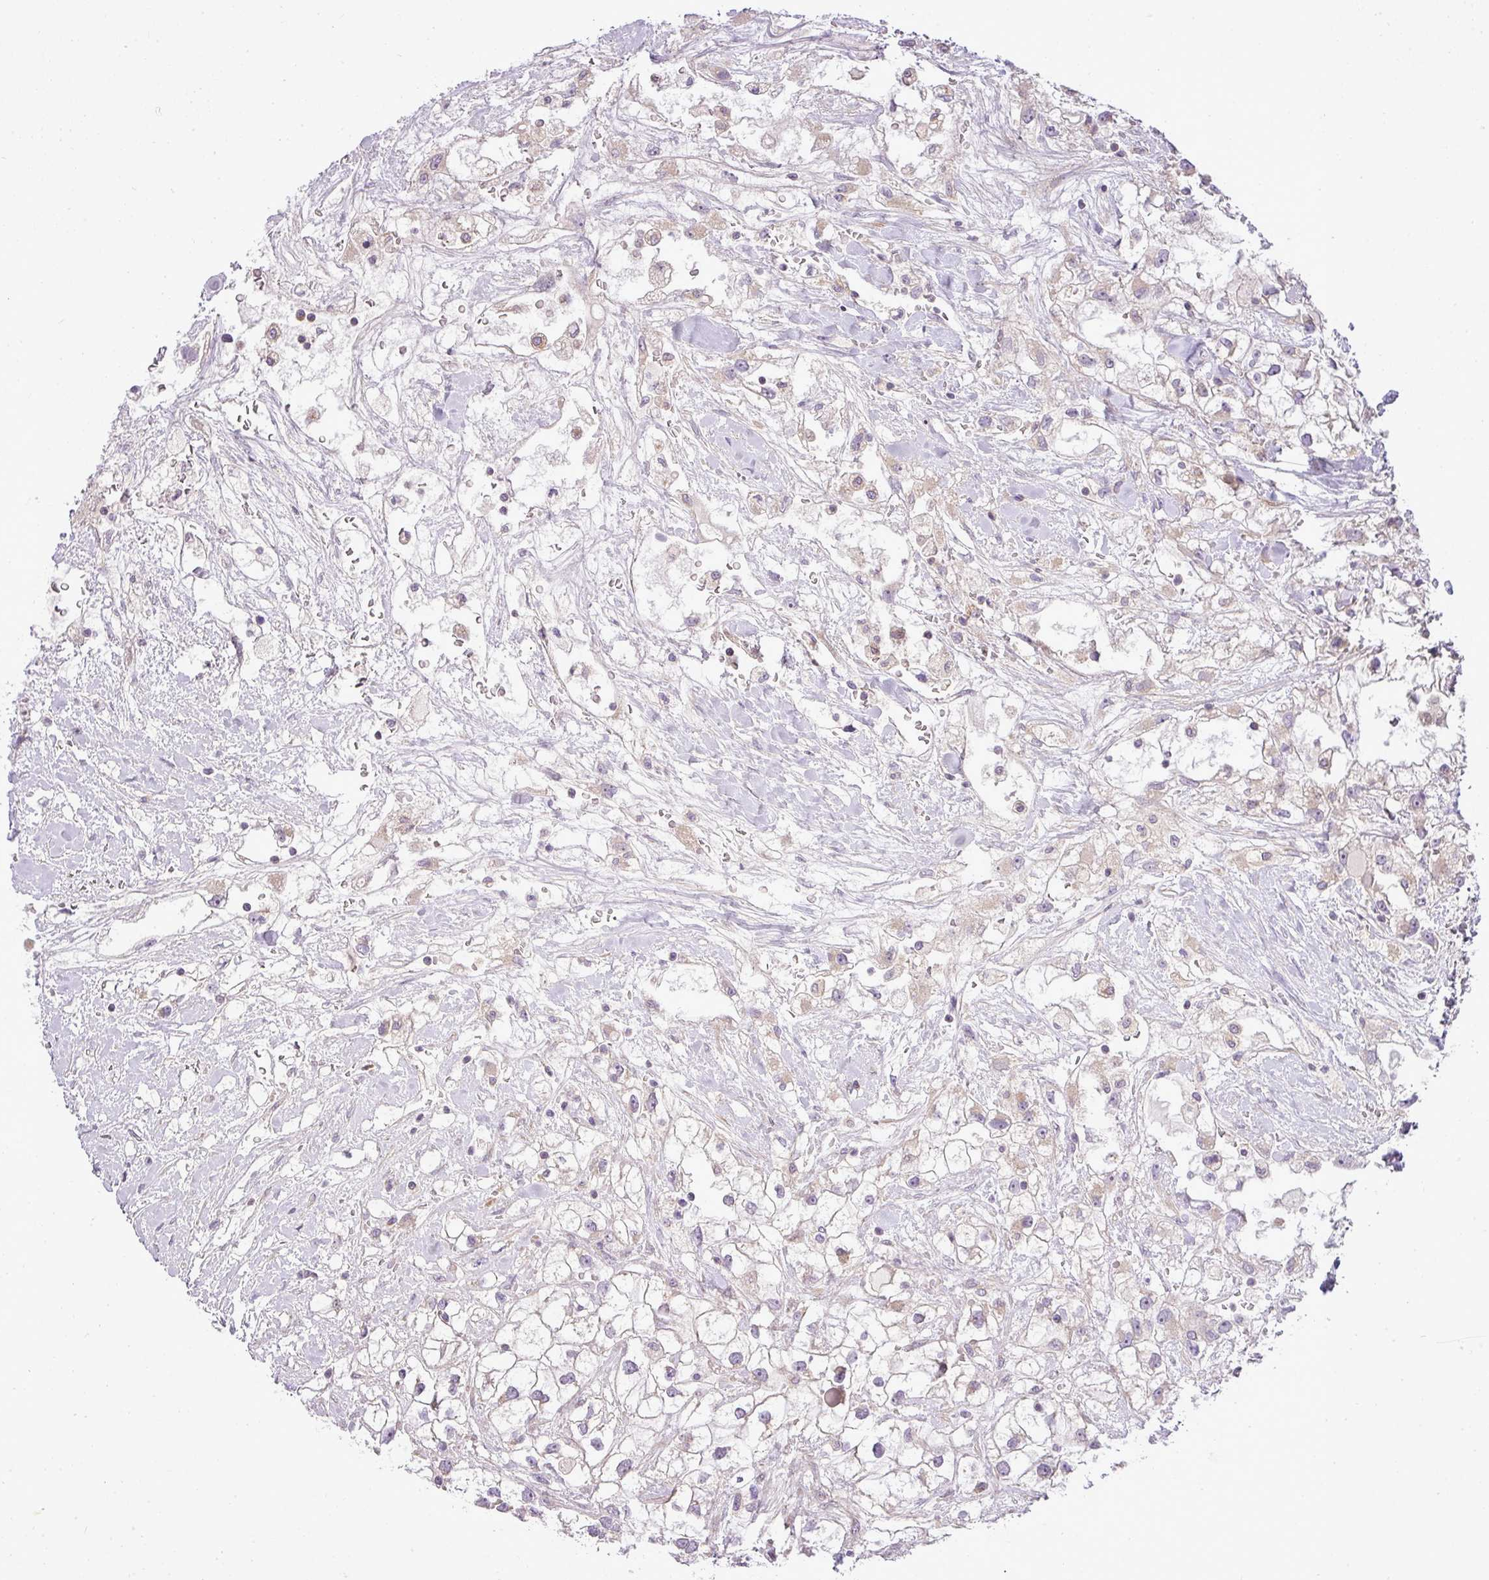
{"staining": {"intensity": "negative", "quantity": "none", "location": "none"}, "tissue": "renal cancer", "cell_type": "Tumor cells", "image_type": "cancer", "snomed": [{"axis": "morphology", "description": "Adenocarcinoma, NOS"}, {"axis": "topography", "description": "Kidney"}], "caption": "Renal cancer (adenocarcinoma) stained for a protein using immunohistochemistry shows no expression tumor cells.", "gene": "ZDHHC1", "patient": {"sex": "male", "age": 59}}